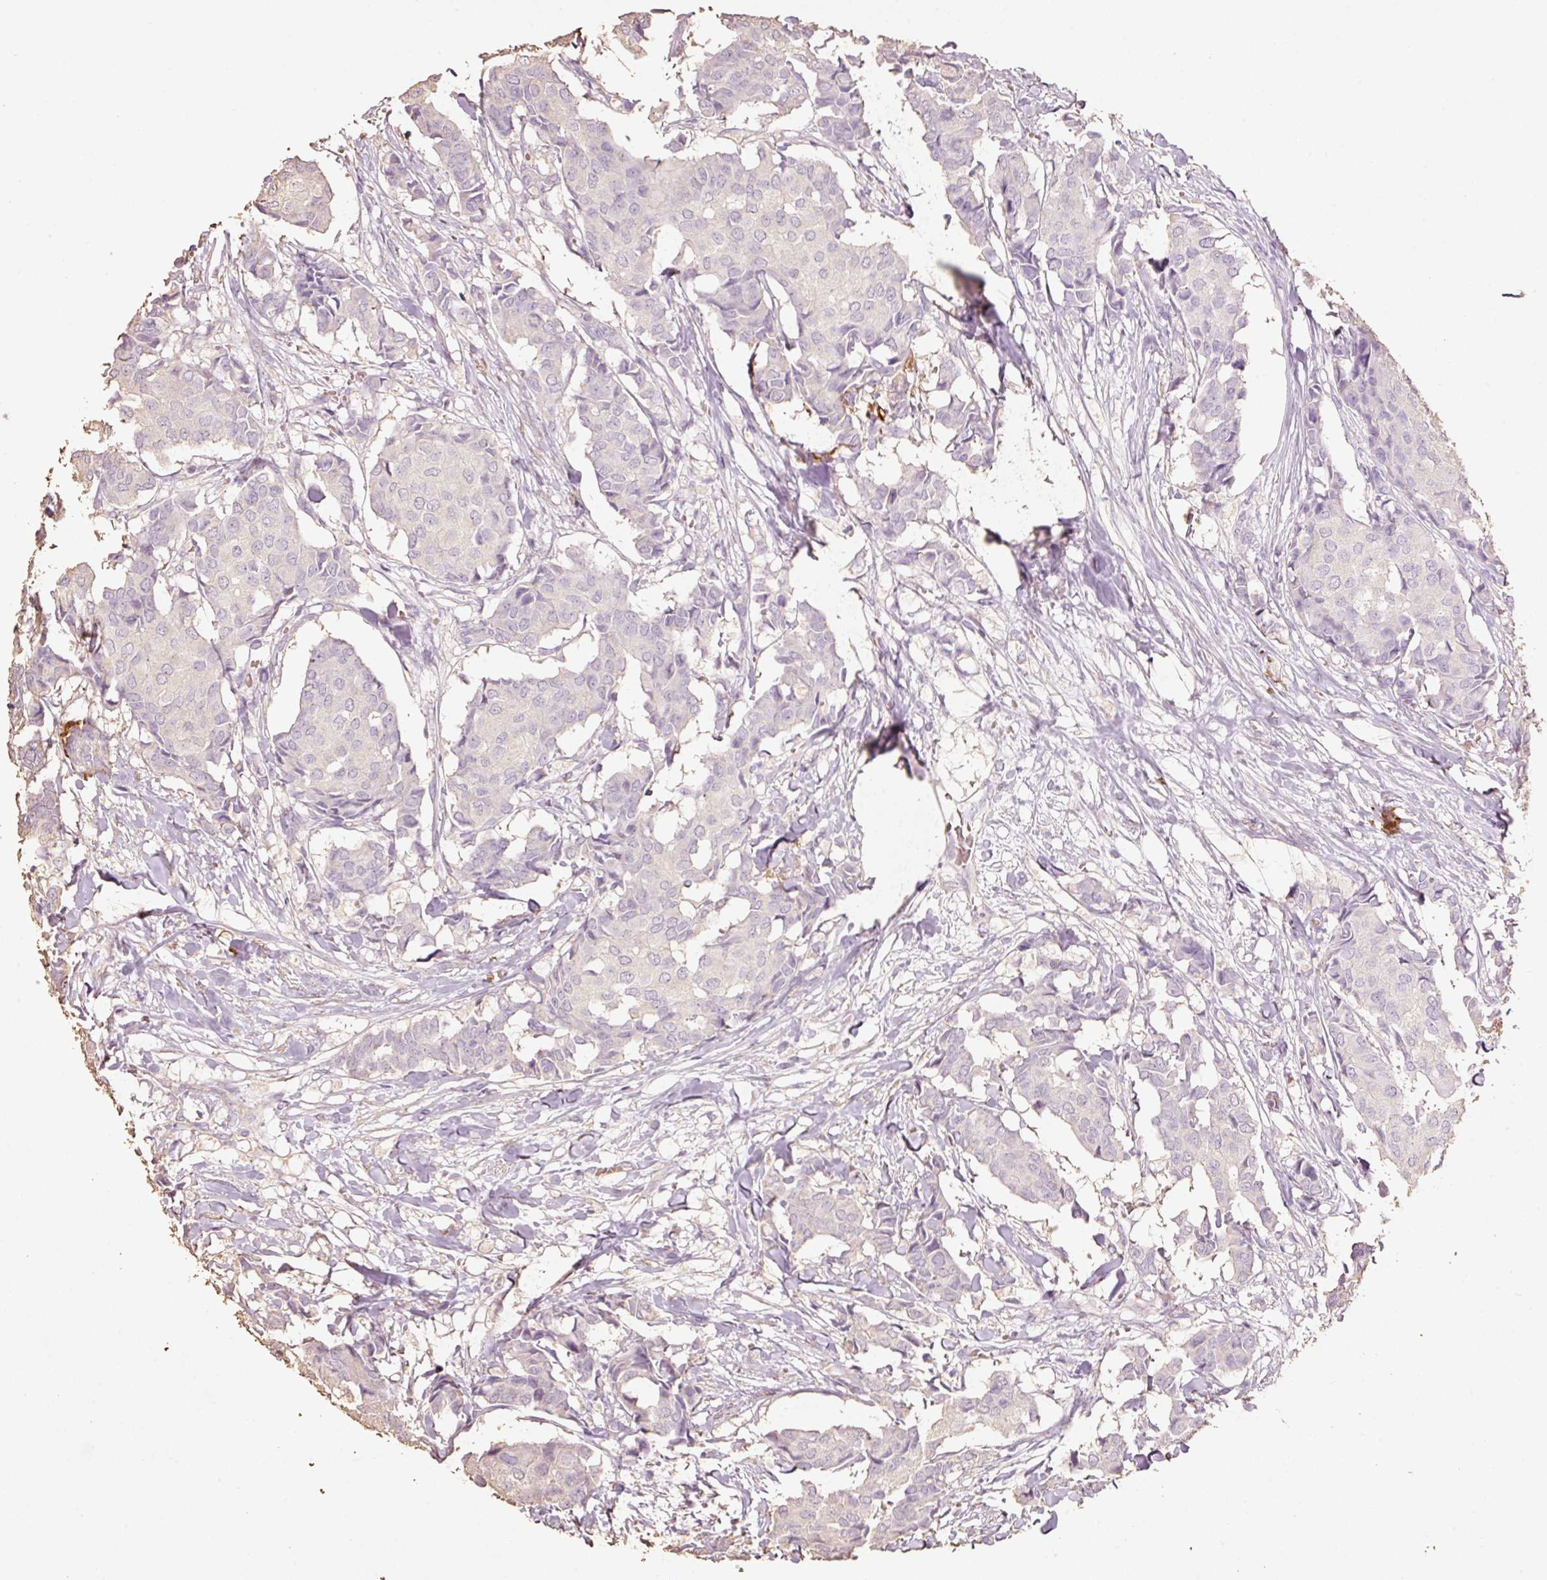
{"staining": {"intensity": "negative", "quantity": "none", "location": "none"}, "tissue": "breast cancer", "cell_type": "Tumor cells", "image_type": "cancer", "snomed": [{"axis": "morphology", "description": "Duct carcinoma"}, {"axis": "topography", "description": "Breast"}], "caption": "This is an immunohistochemistry (IHC) micrograph of breast invasive ductal carcinoma. There is no expression in tumor cells.", "gene": "MFAP4", "patient": {"sex": "female", "age": 75}}